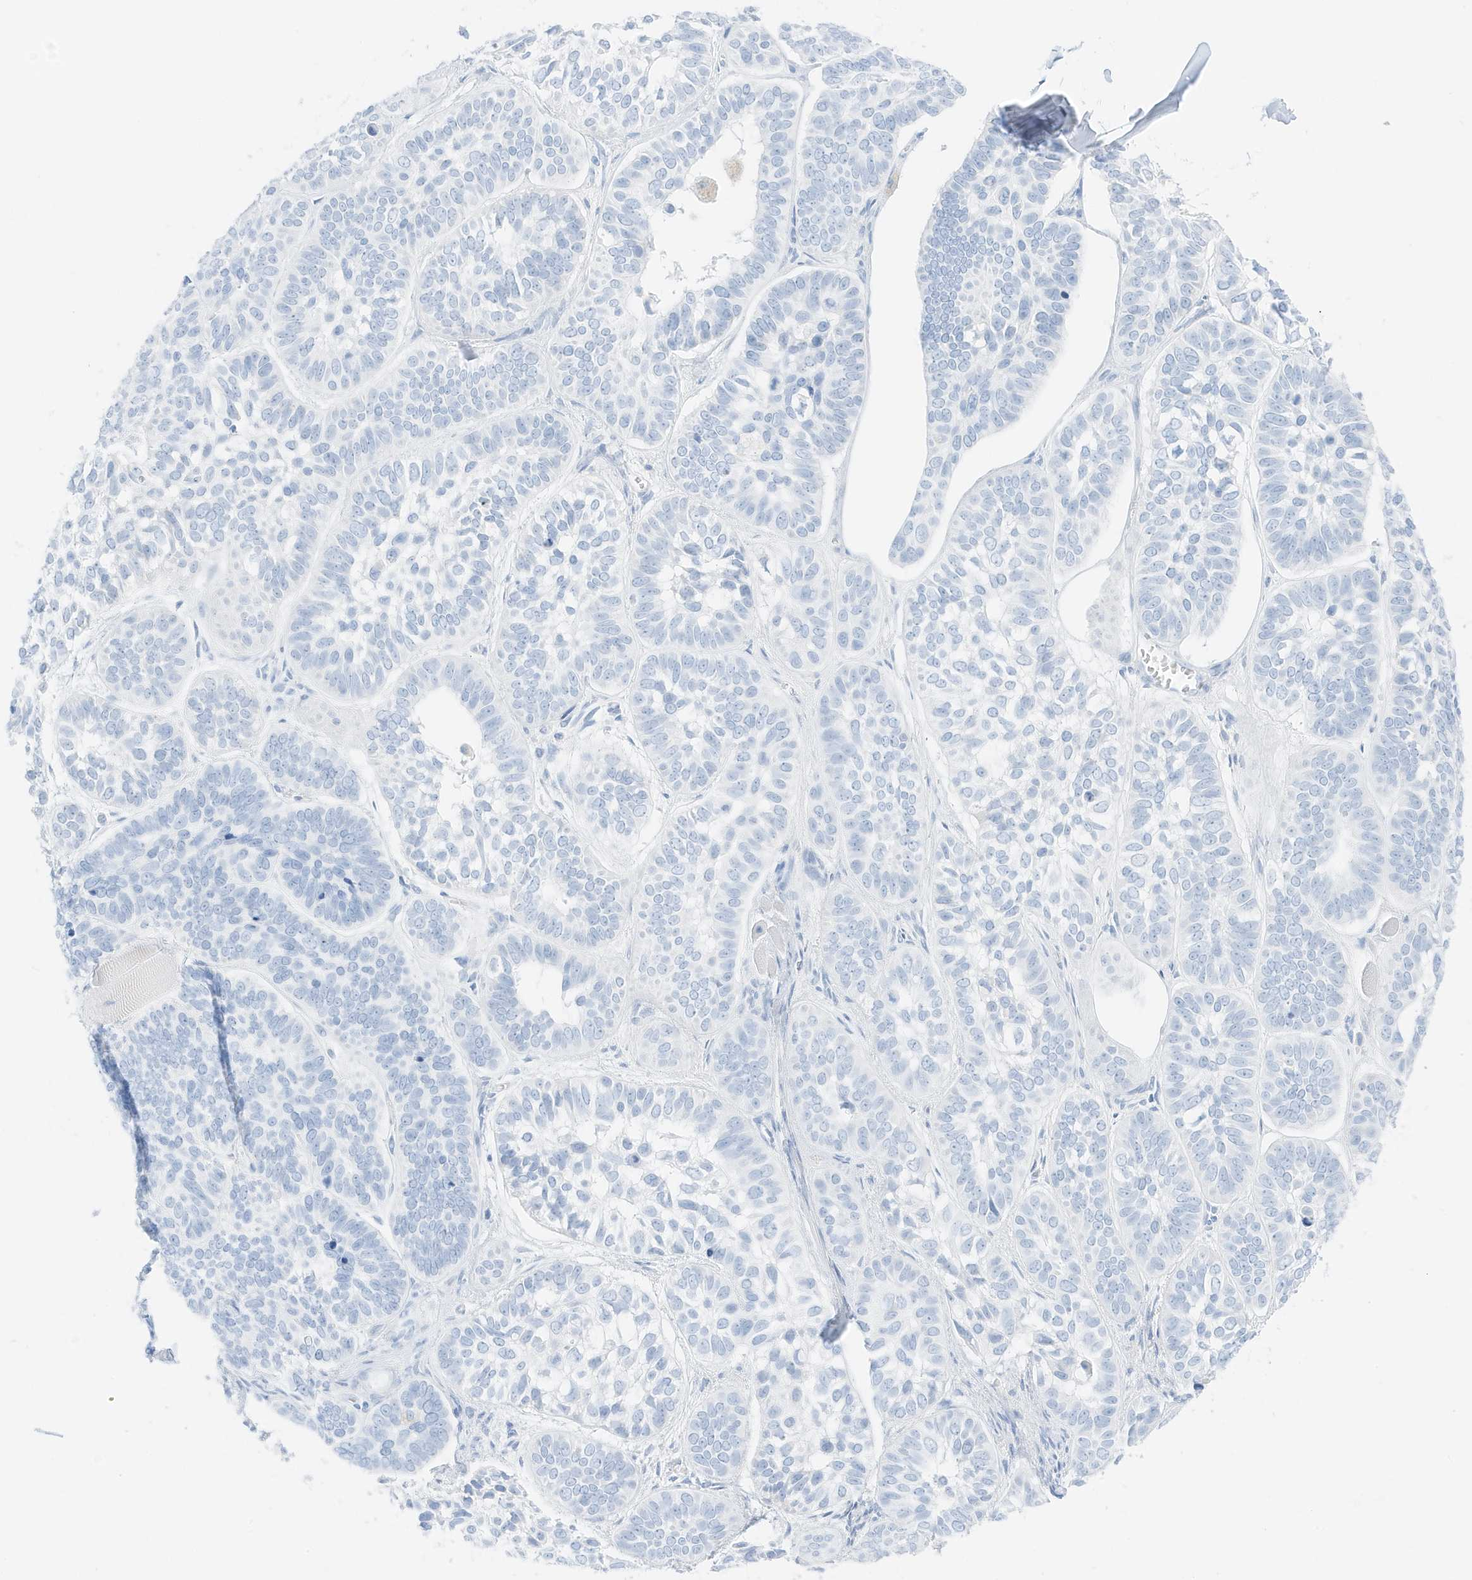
{"staining": {"intensity": "negative", "quantity": "none", "location": "none"}, "tissue": "skin cancer", "cell_type": "Tumor cells", "image_type": "cancer", "snomed": [{"axis": "morphology", "description": "Basal cell carcinoma"}, {"axis": "topography", "description": "Skin"}], "caption": "IHC of human skin basal cell carcinoma displays no staining in tumor cells. (DAB (3,3'-diaminobenzidine) IHC, high magnification).", "gene": "SLC22A13", "patient": {"sex": "male", "age": 62}}